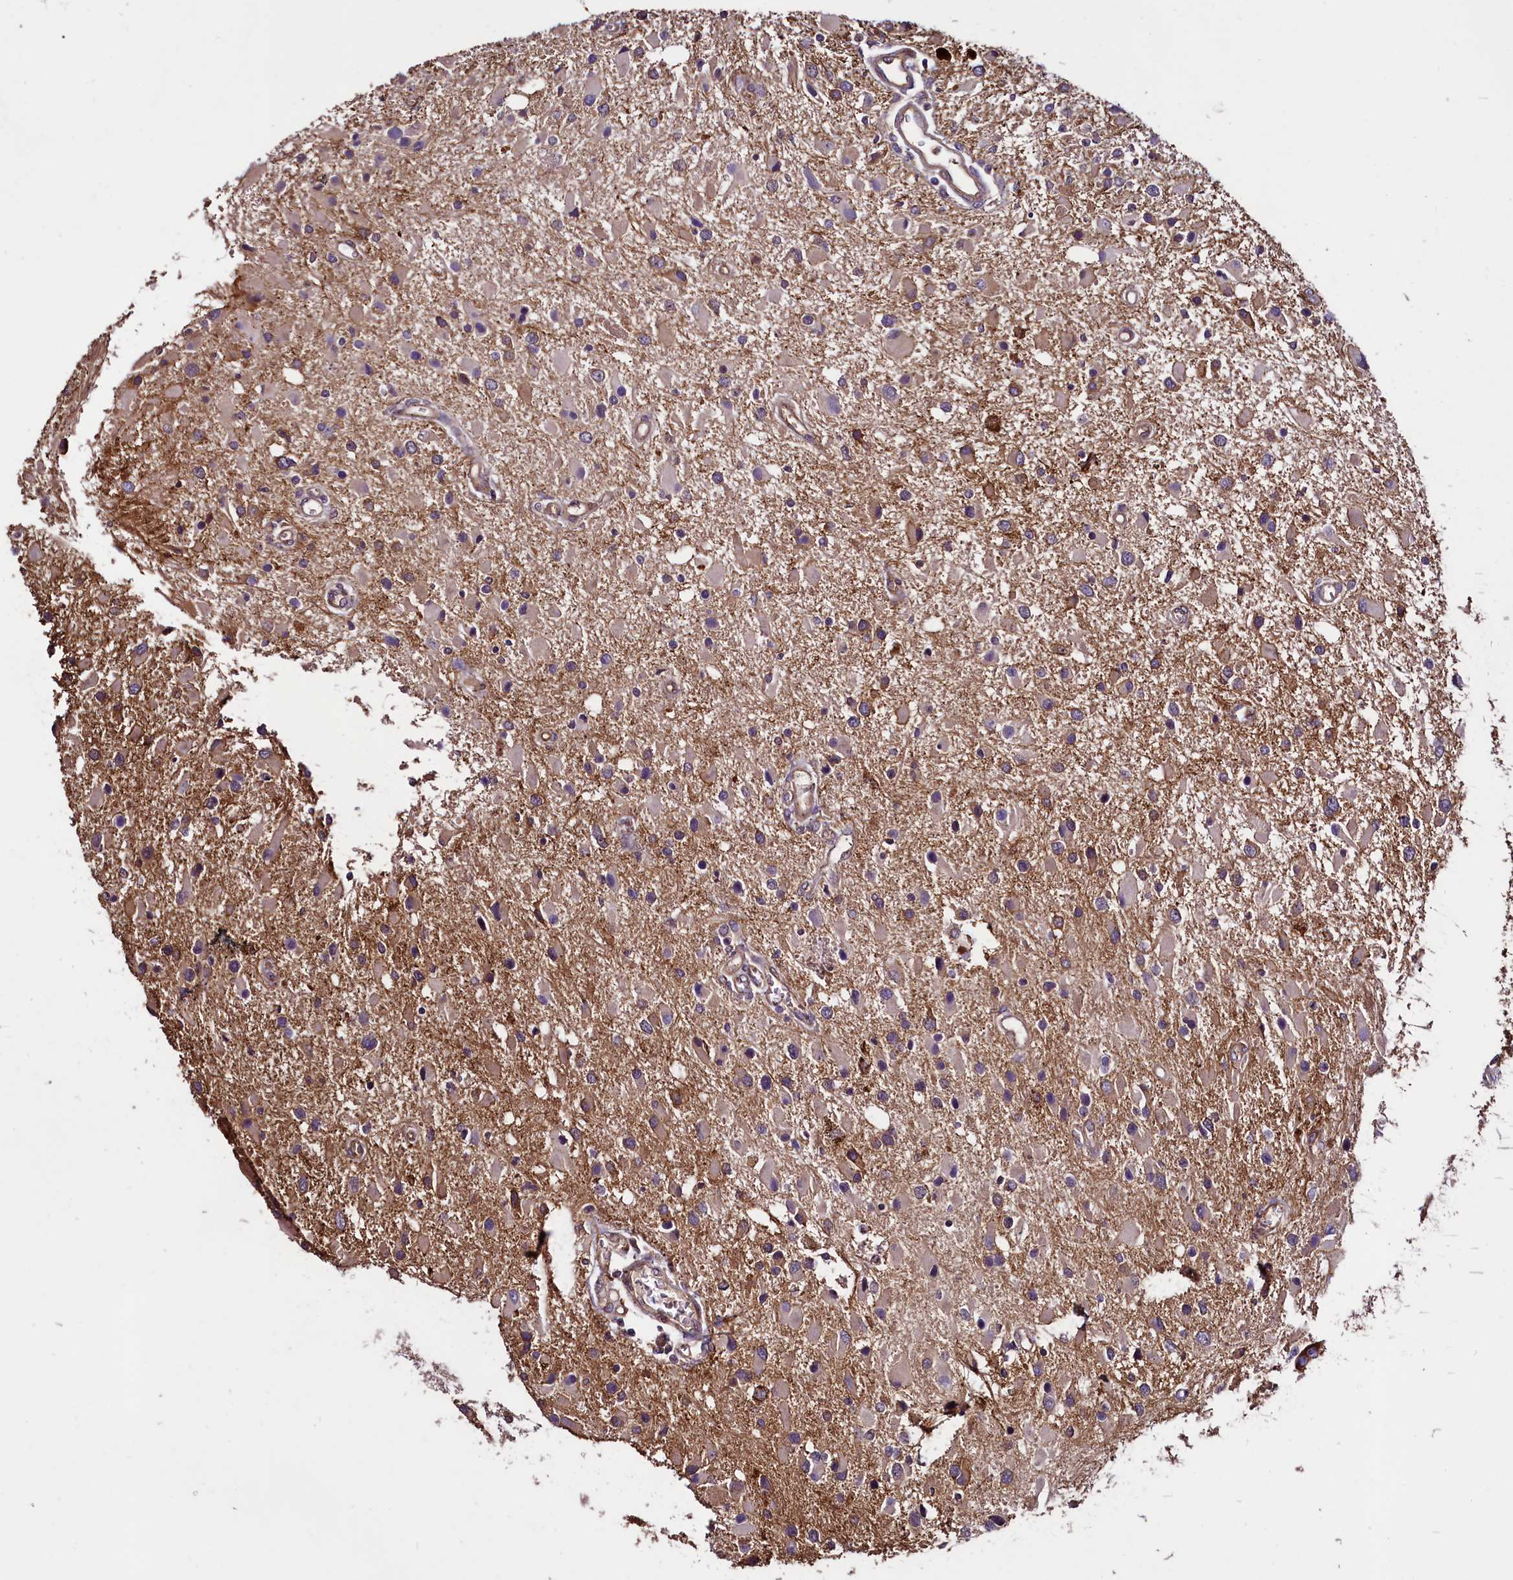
{"staining": {"intensity": "negative", "quantity": "none", "location": "none"}, "tissue": "glioma", "cell_type": "Tumor cells", "image_type": "cancer", "snomed": [{"axis": "morphology", "description": "Glioma, malignant, High grade"}, {"axis": "topography", "description": "Brain"}], "caption": "Tumor cells are negative for protein expression in human malignant glioma (high-grade).", "gene": "PALM", "patient": {"sex": "male", "age": 53}}